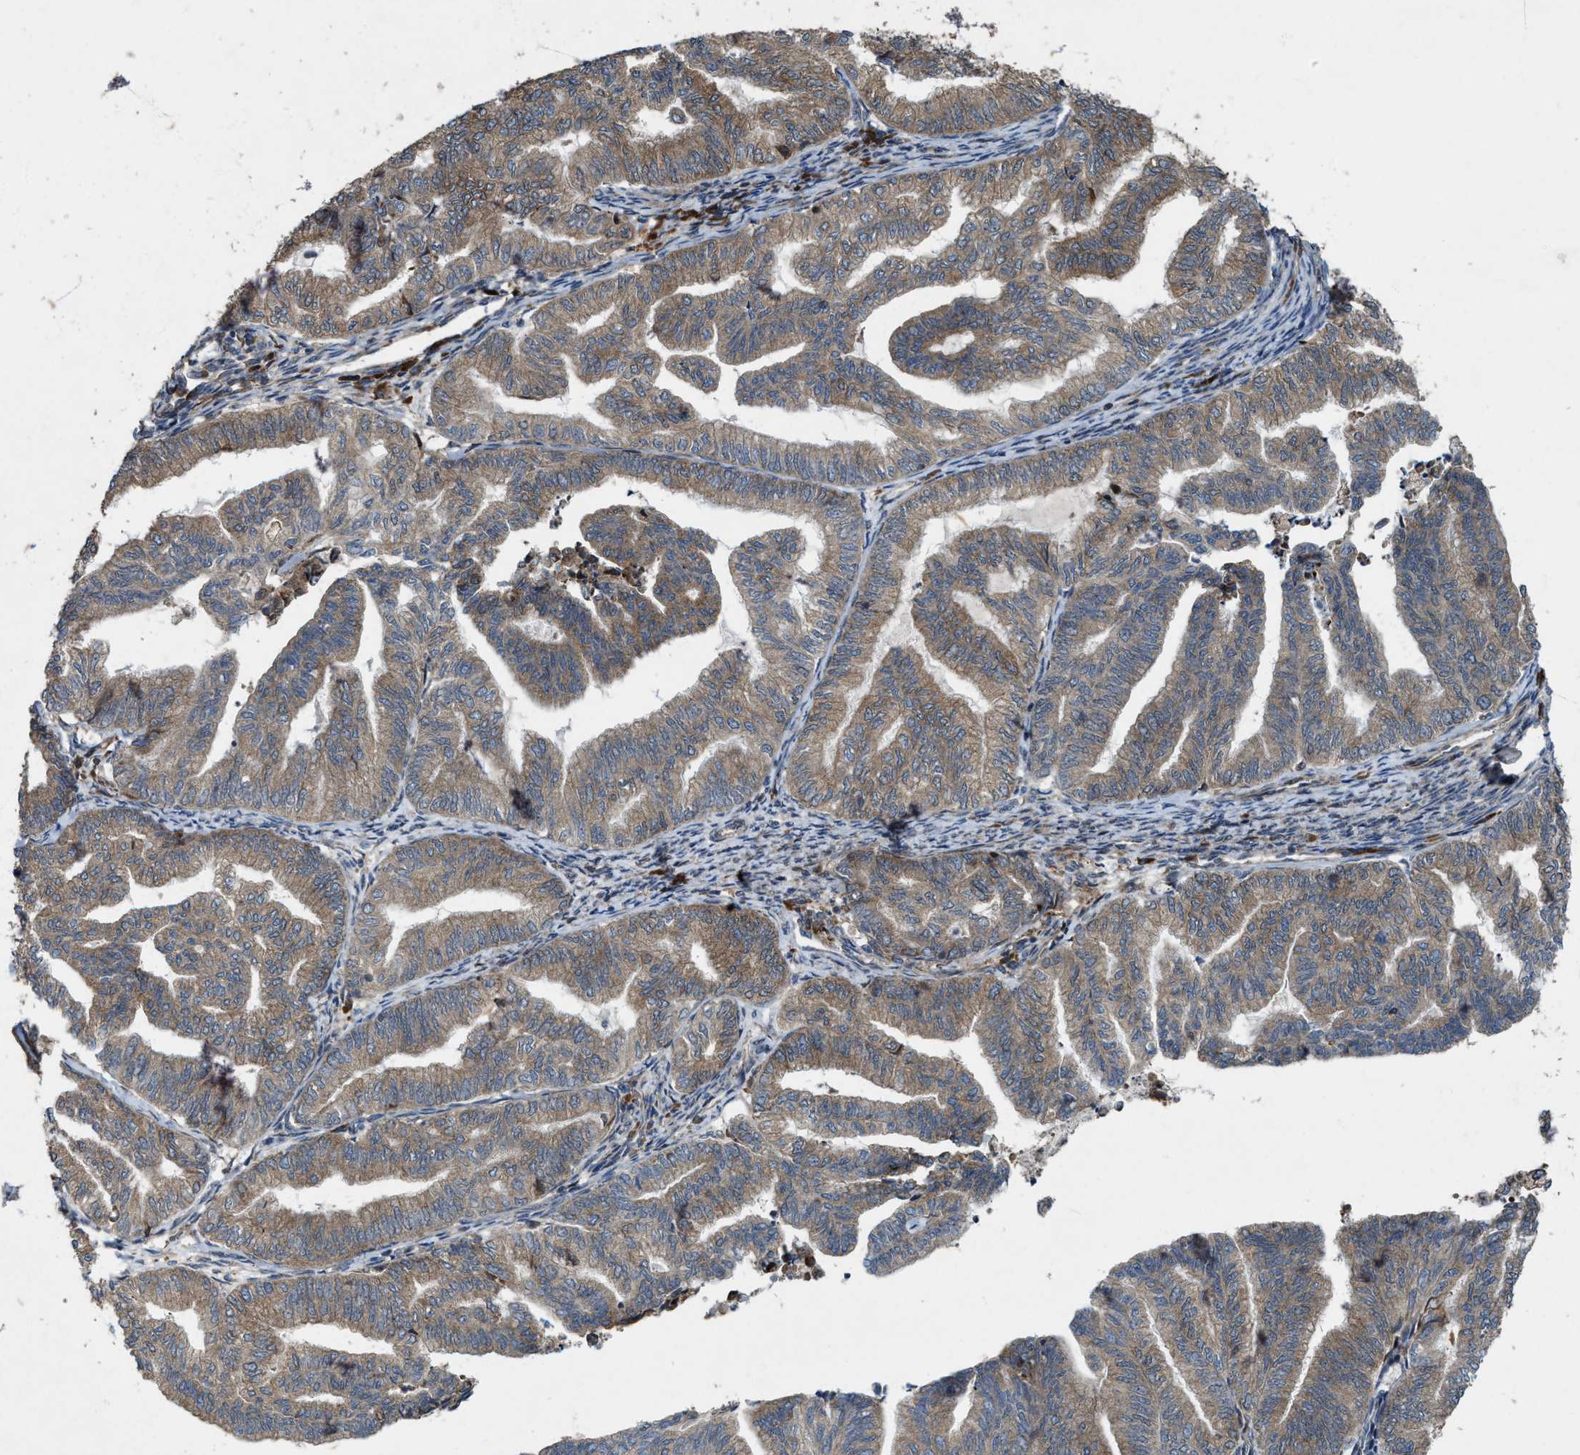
{"staining": {"intensity": "moderate", "quantity": ">75%", "location": "cytoplasmic/membranous"}, "tissue": "endometrial cancer", "cell_type": "Tumor cells", "image_type": "cancer", "snomed": [{"axis": "morphology", "description": "Adenocarcinoma, NOS"}, {"axis": "topography", "description": "Endometrium"}], "caption": "Protein analysis of endometrial cancer (adenocarcinoma) tissue exhibits moderate cytoplasmic/membranous expression in approximately >75% of tumor cells.", "gene": "LRRC72", "patient": {"sex": "female", "age": 79}}